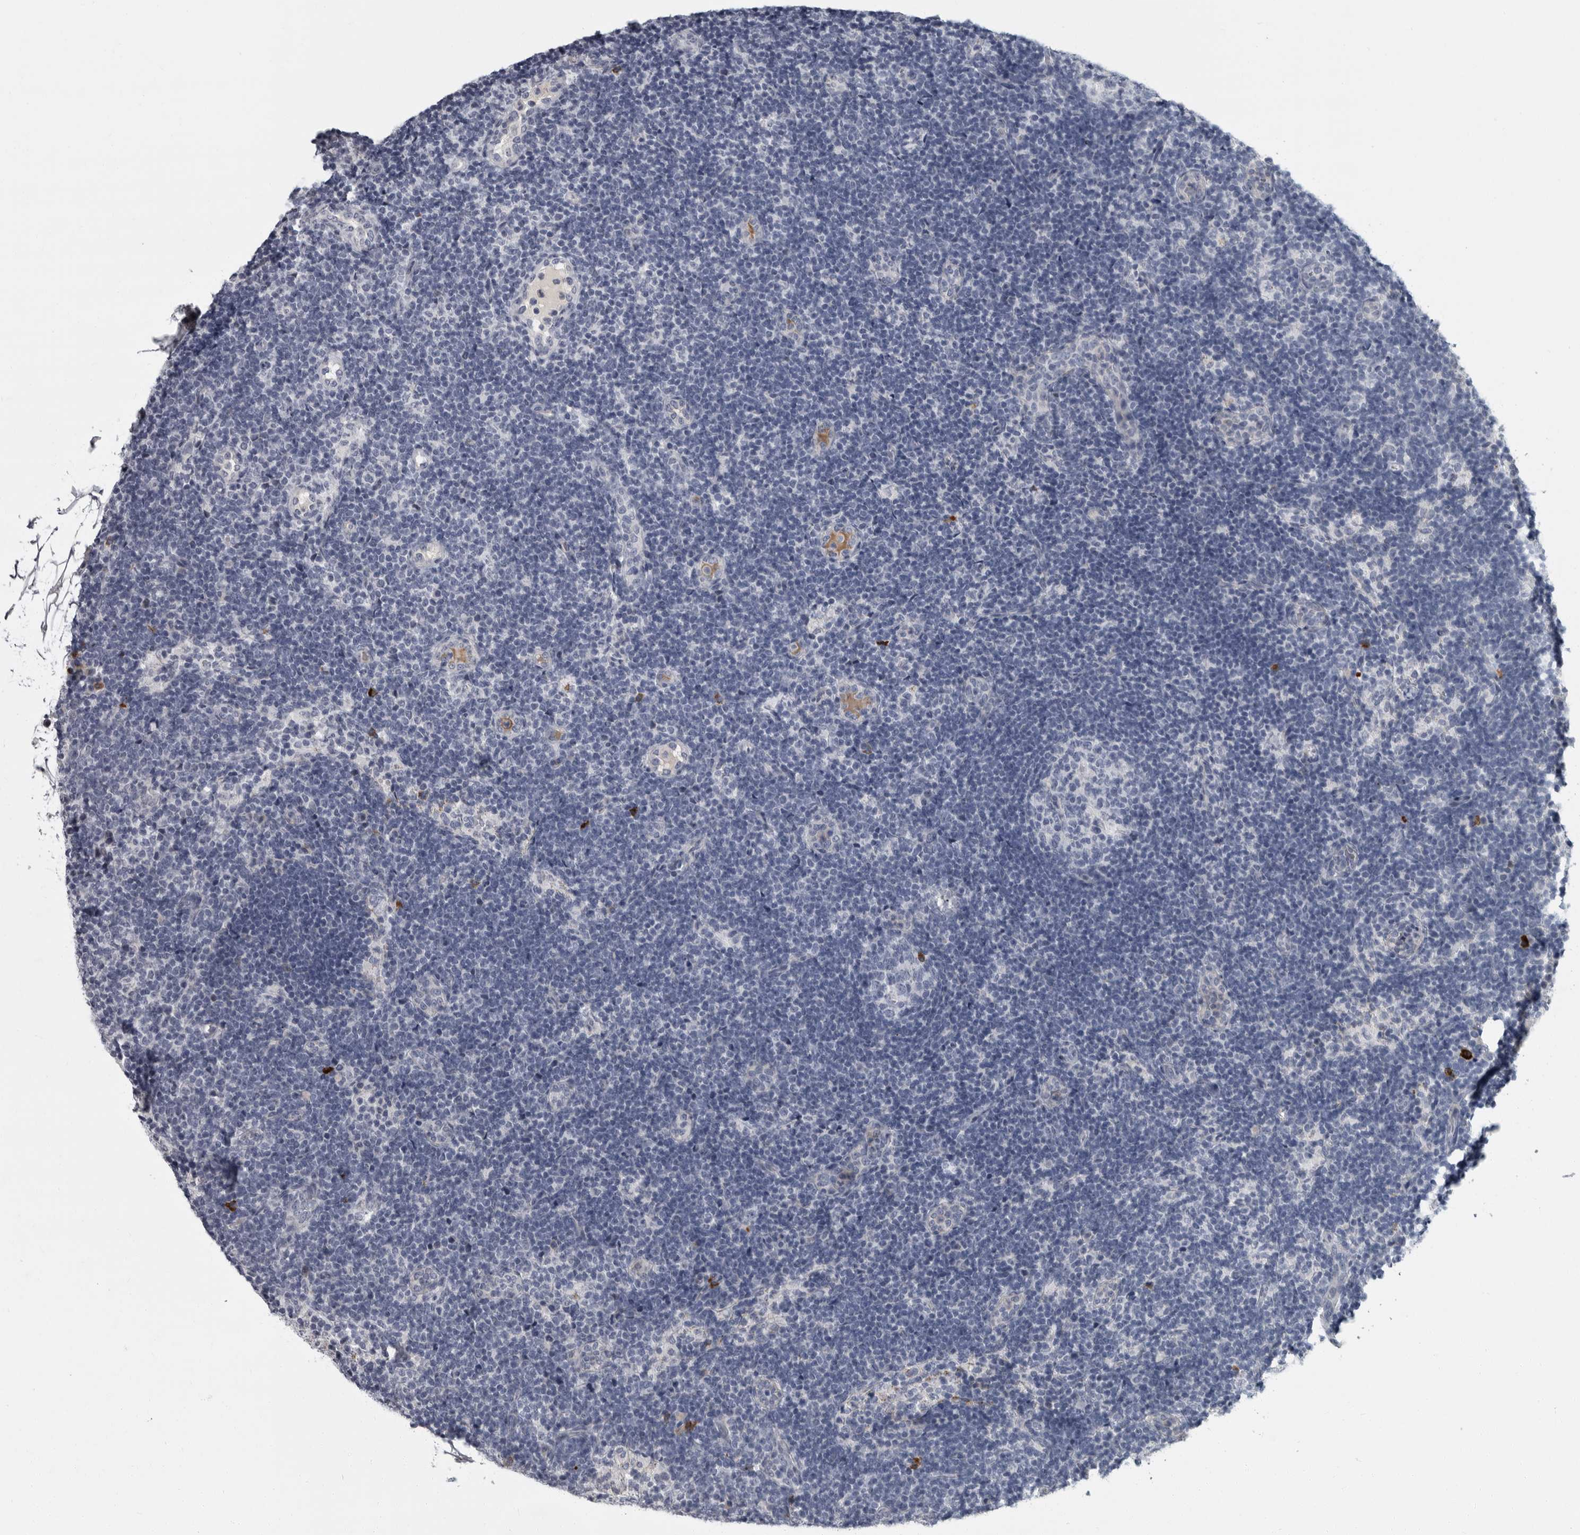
{"staining": {"intensity": "negative", "quantity": "none", "location": "none"}, "tissue": "lymph node", "cell_type": "Germinal center cells", "image_type": "normal", "snomed": [{"axis": "morphology", "description": "Normal tissue, NOS"}, {"axis": "topography", "description": "Lymph node"}], "caption": "IHC micrograph of benign lymph node: lymph node stained with DAB (3,3'-diaminobenzidine) shows no significant protein expression in germinal center cells. (DAB IHC, high magnification).", "gene": "SLC25A39", "patient": {"sex": "female", "age": 22}}